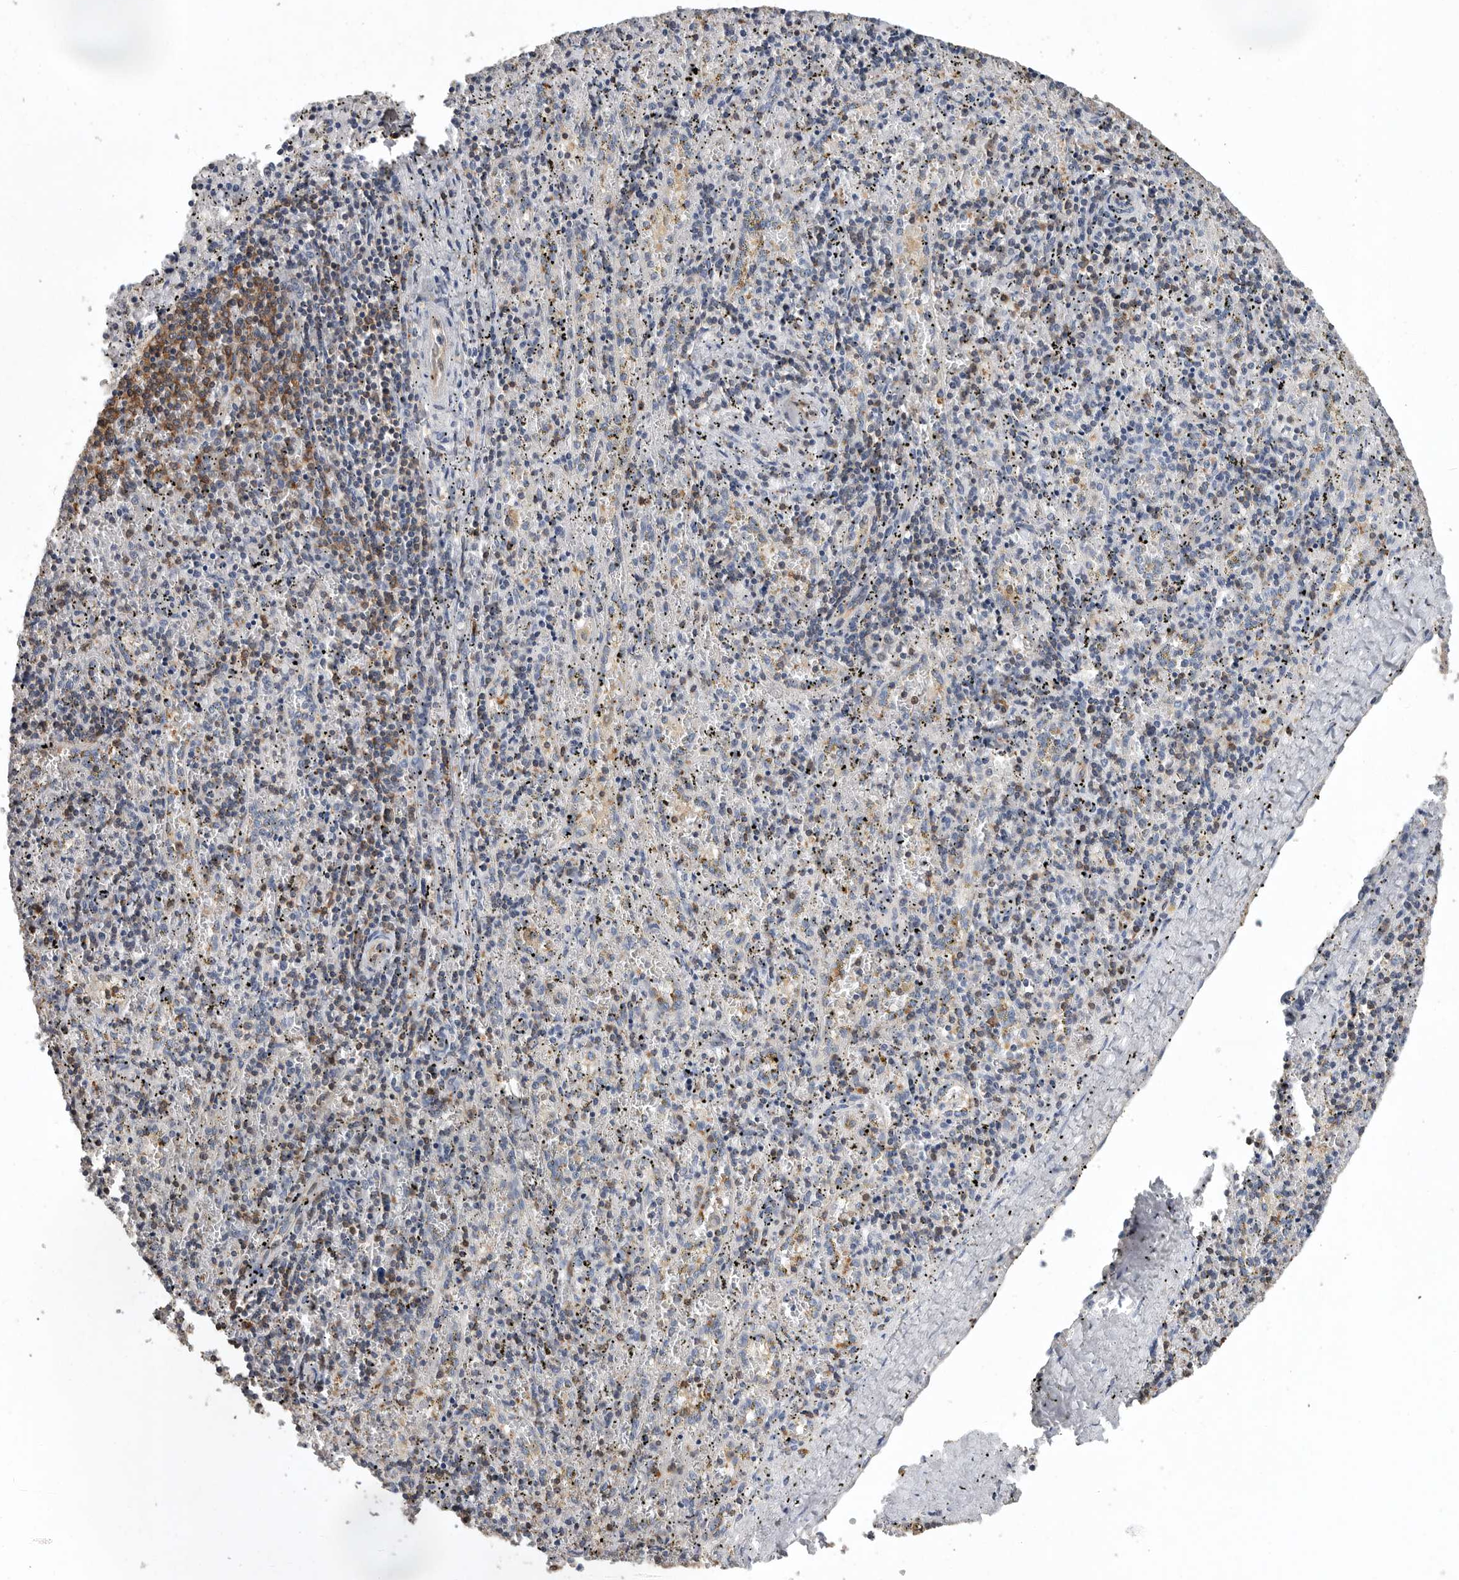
{"staining": {"intensity": "negative", "quantity": "none", "location": "none"}, "tissue": "spleen", "cell_type": "Cells in red pulp", "image_type": "normal", "snomed": [{"axis": "morphology", "description": "Normal tissue, NOS"}, {"axis": "topography", "description": "Spleen"}], "caption": "IHC image of normal spleen: human spleen stained with DAB (3,3'-diaminobenzidine) shows no significant protein staining in cells in red pulp.", "gene": "PDCD4", "patient": {"sex": "male", "age": 11}}